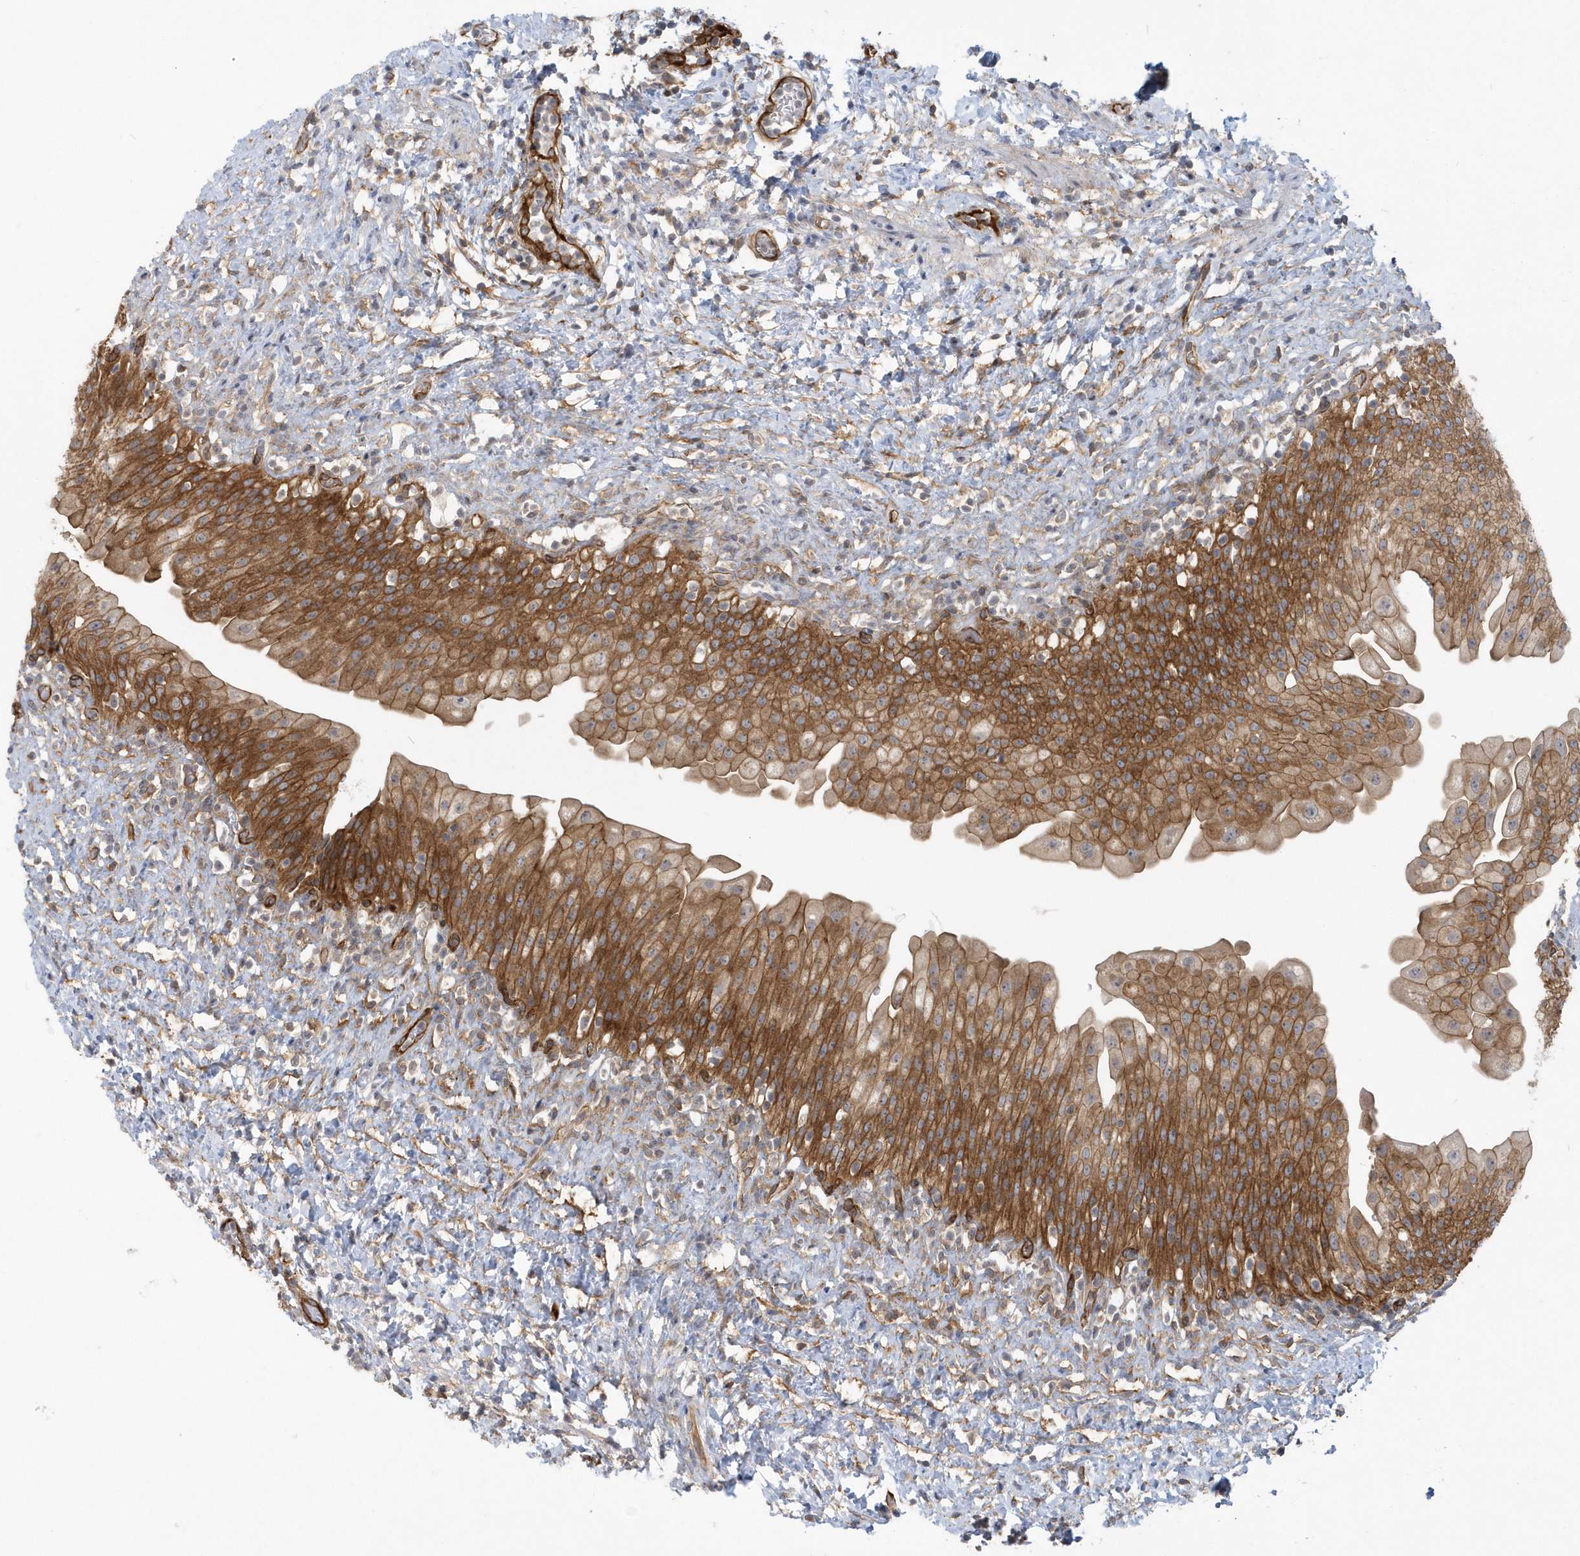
{"staining": {"intensity": "moderate", "quantity": ">75%", "location": "cytoplasmic/membranous"}, "tissue": "urinary bladder", "cell_type": "Urothelial cells", "image_type": "normal", "snomed": [{"axis": "morphology", "description": "Normal tissue, NOS"}, {"axis": "topography", "description": "Urinary bladder"}], "caption": "High-power microscopy captured an immunohistochemistry (IHC) image of unremarkable urinary bladder, revealing moderate cytoplasmic/membranous expression in approximately >75% of urothelial cells.", "gene": "RAI14", "patient": {"sex": "female", "age": 27}}